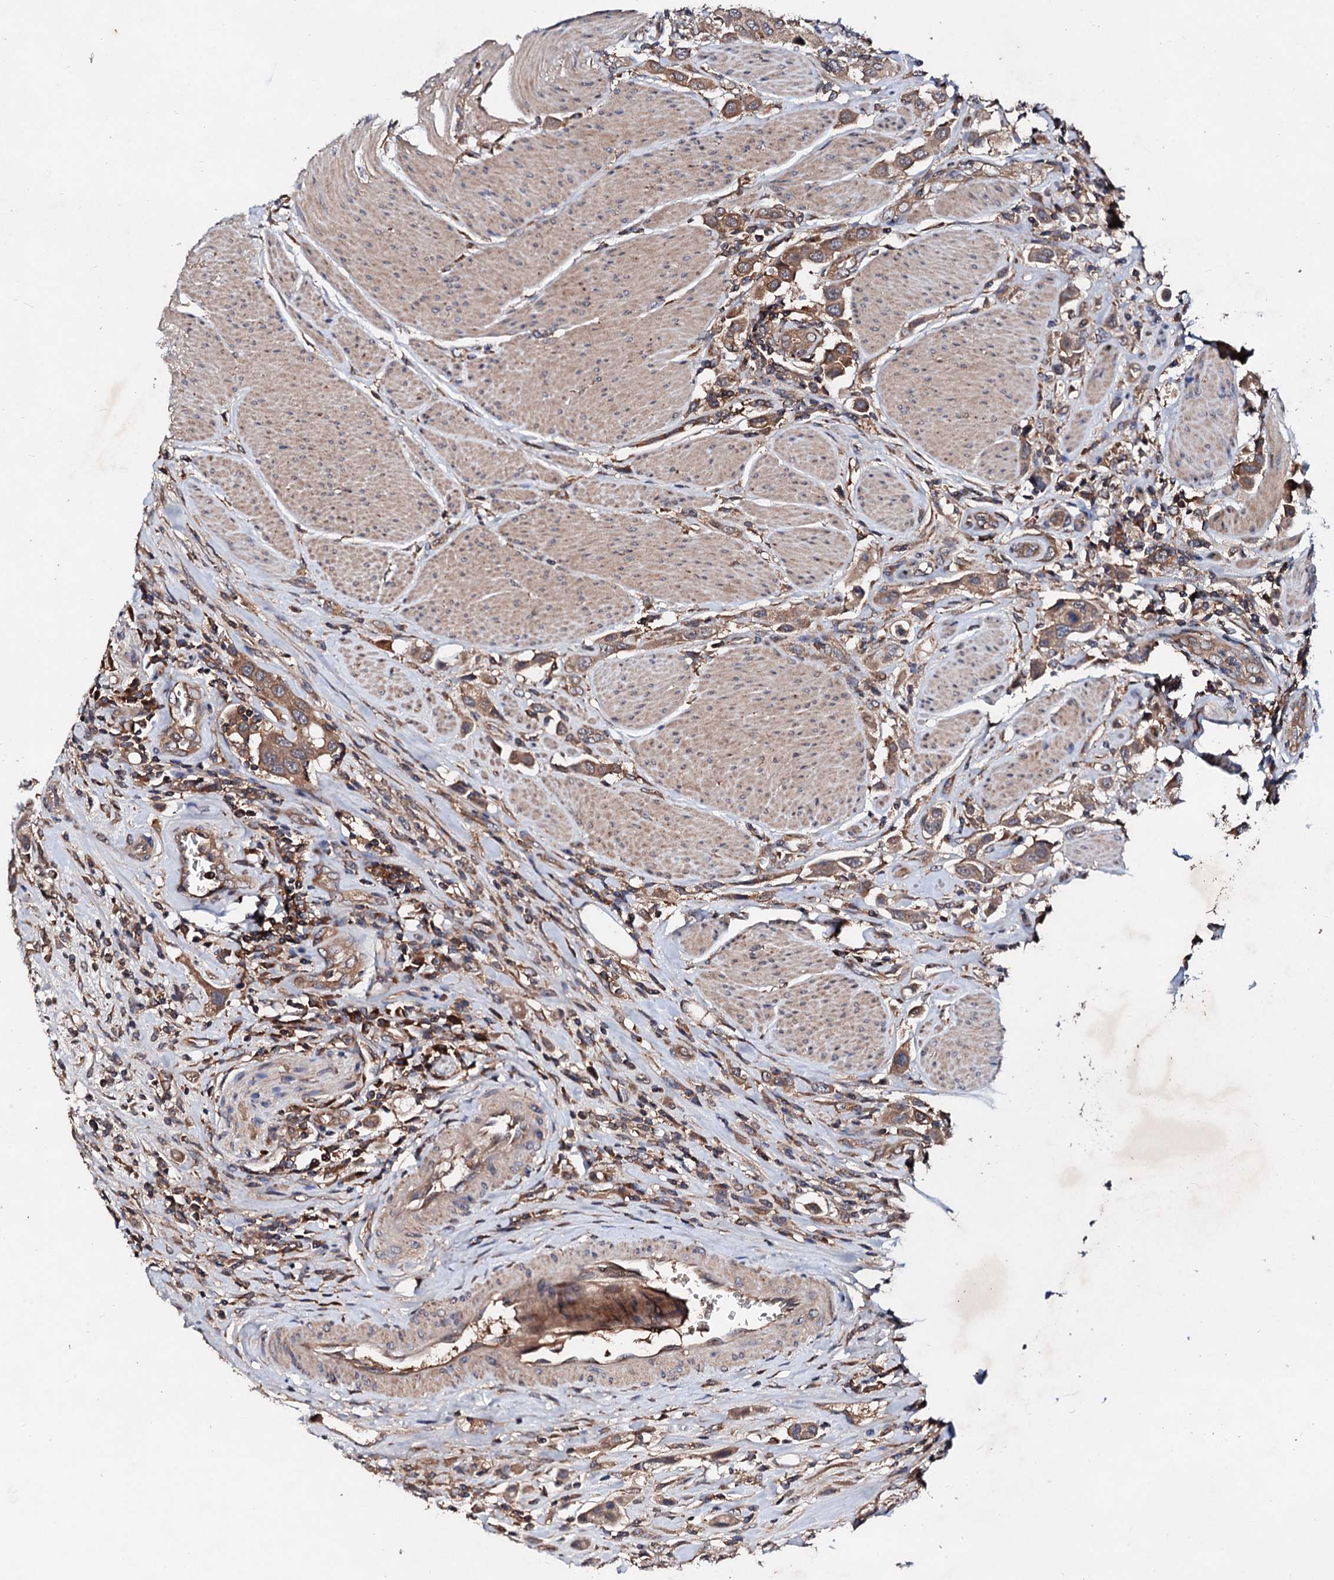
{"staining": {"intensity": "moderate", "quantity": ">75%", "location": "cytoplasmic/membranous"}, "tissue": "urothelial cancer", "cell_type": "Tumor cells", "image_type": "cancer", "snomed": [{"axis": "morphology", "description": "Urothelial carcinoma, High grade"}, {"axis": "topography", "description": "Urinary bladder"}], "caption": "Protein staining by immunohistochemistry shows moderate cytoplasmic/membranous expression in about >75% of tumor cells in urothelial cancer.", "gene": "EXTL1", "patient": {"sex": "male", "age": 50}}